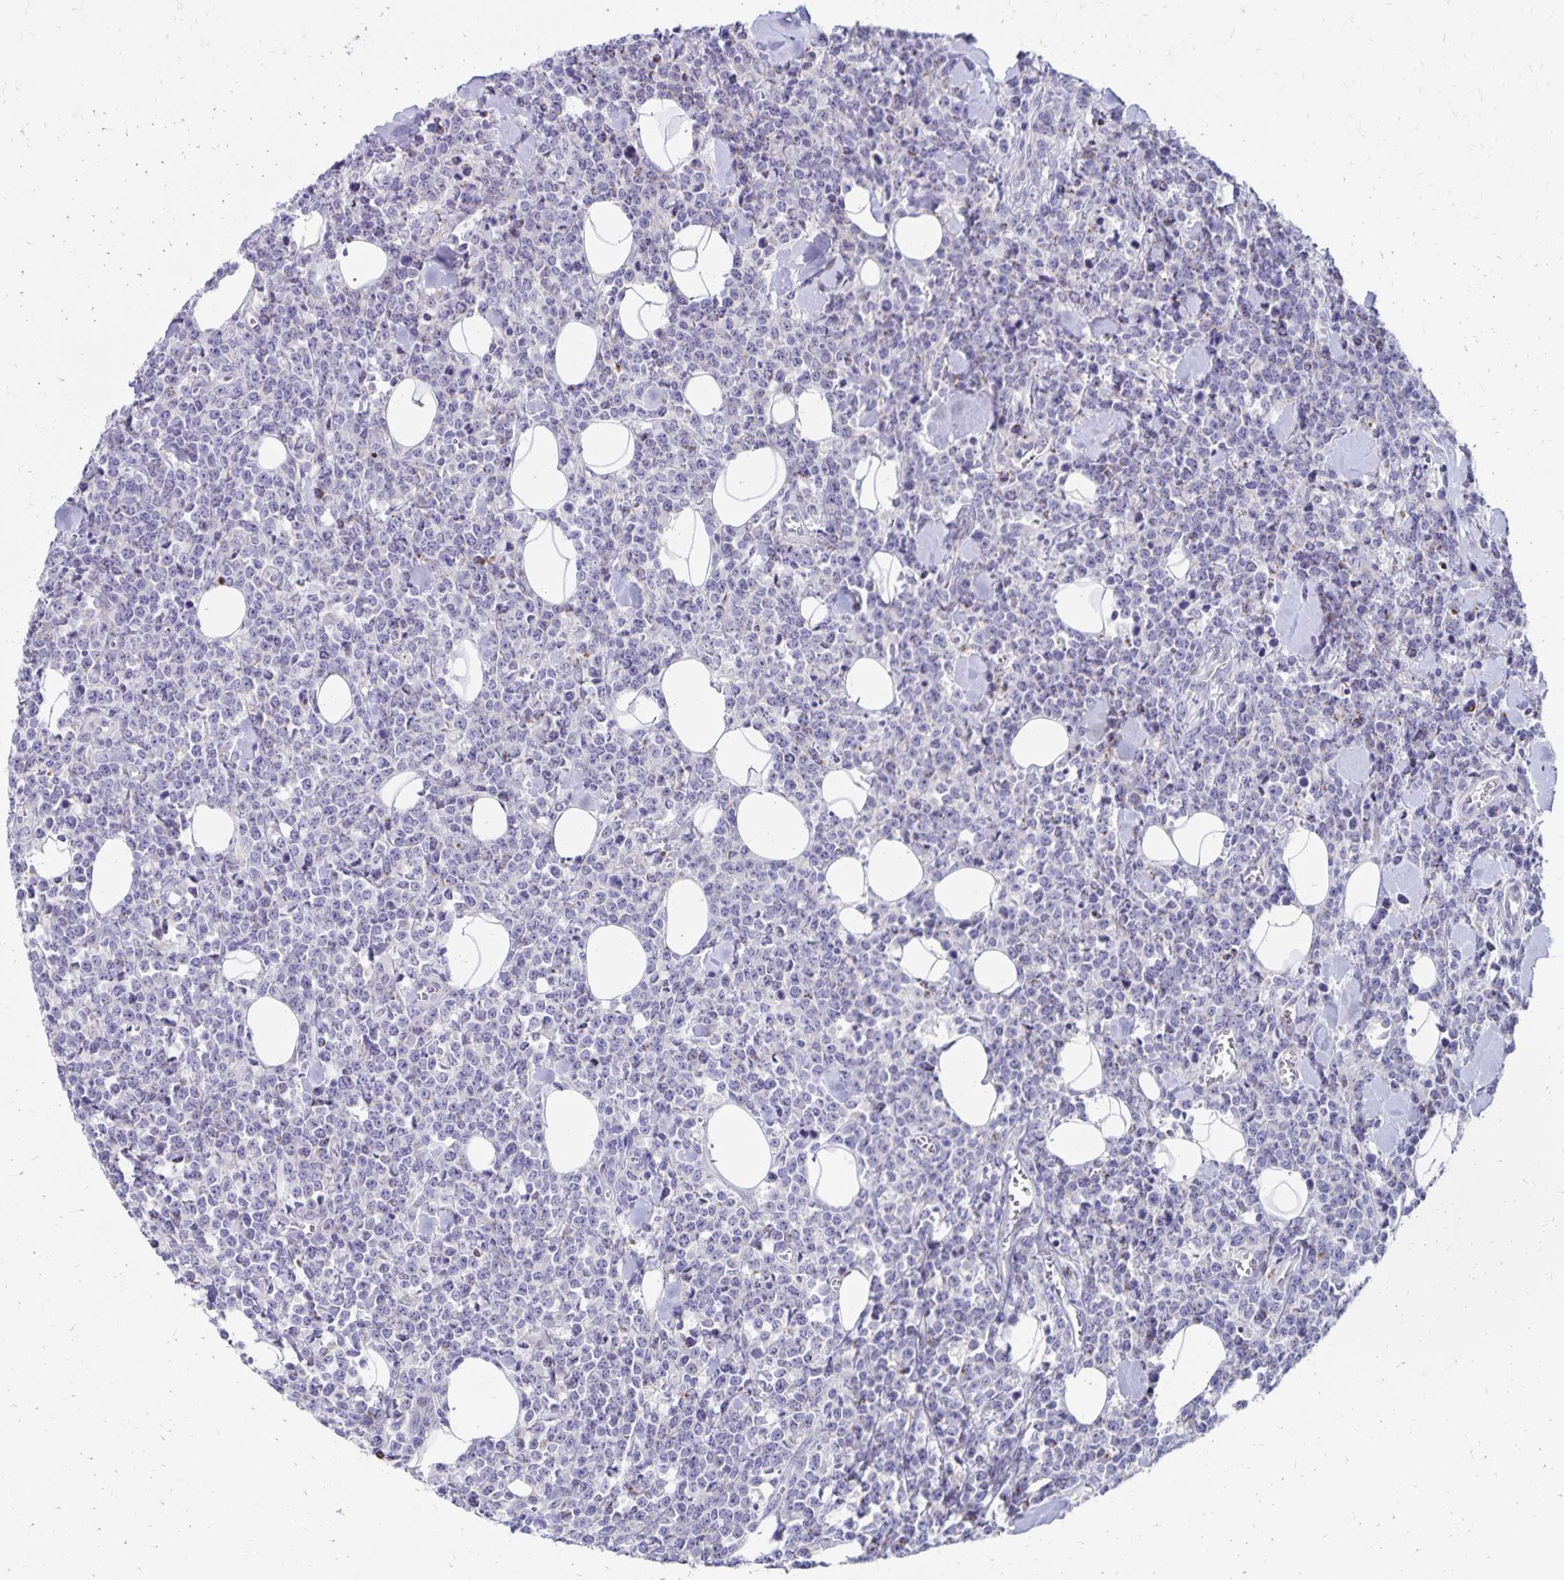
{"staining": {"intensity": "negative", "quantity": "none", "location": "none"}, "tissue": "lymphoma", "cell_type": "Tumor cells", "image_type": "cancer", "snomed": [{"axis": "morphology", "description": "Malignant lymphoma, non-Hodgkin's type, High grade"}, {"axis": "topography", "description": "Small intestine"}], "caption": "DAB (3,3'-diaminobenzidine) immunohistochemical staining of human lymphoma exhibits no significant expression in tumor cells.", "gene": "NECAP1", "patient": {"sex": "female", "age": 56}}